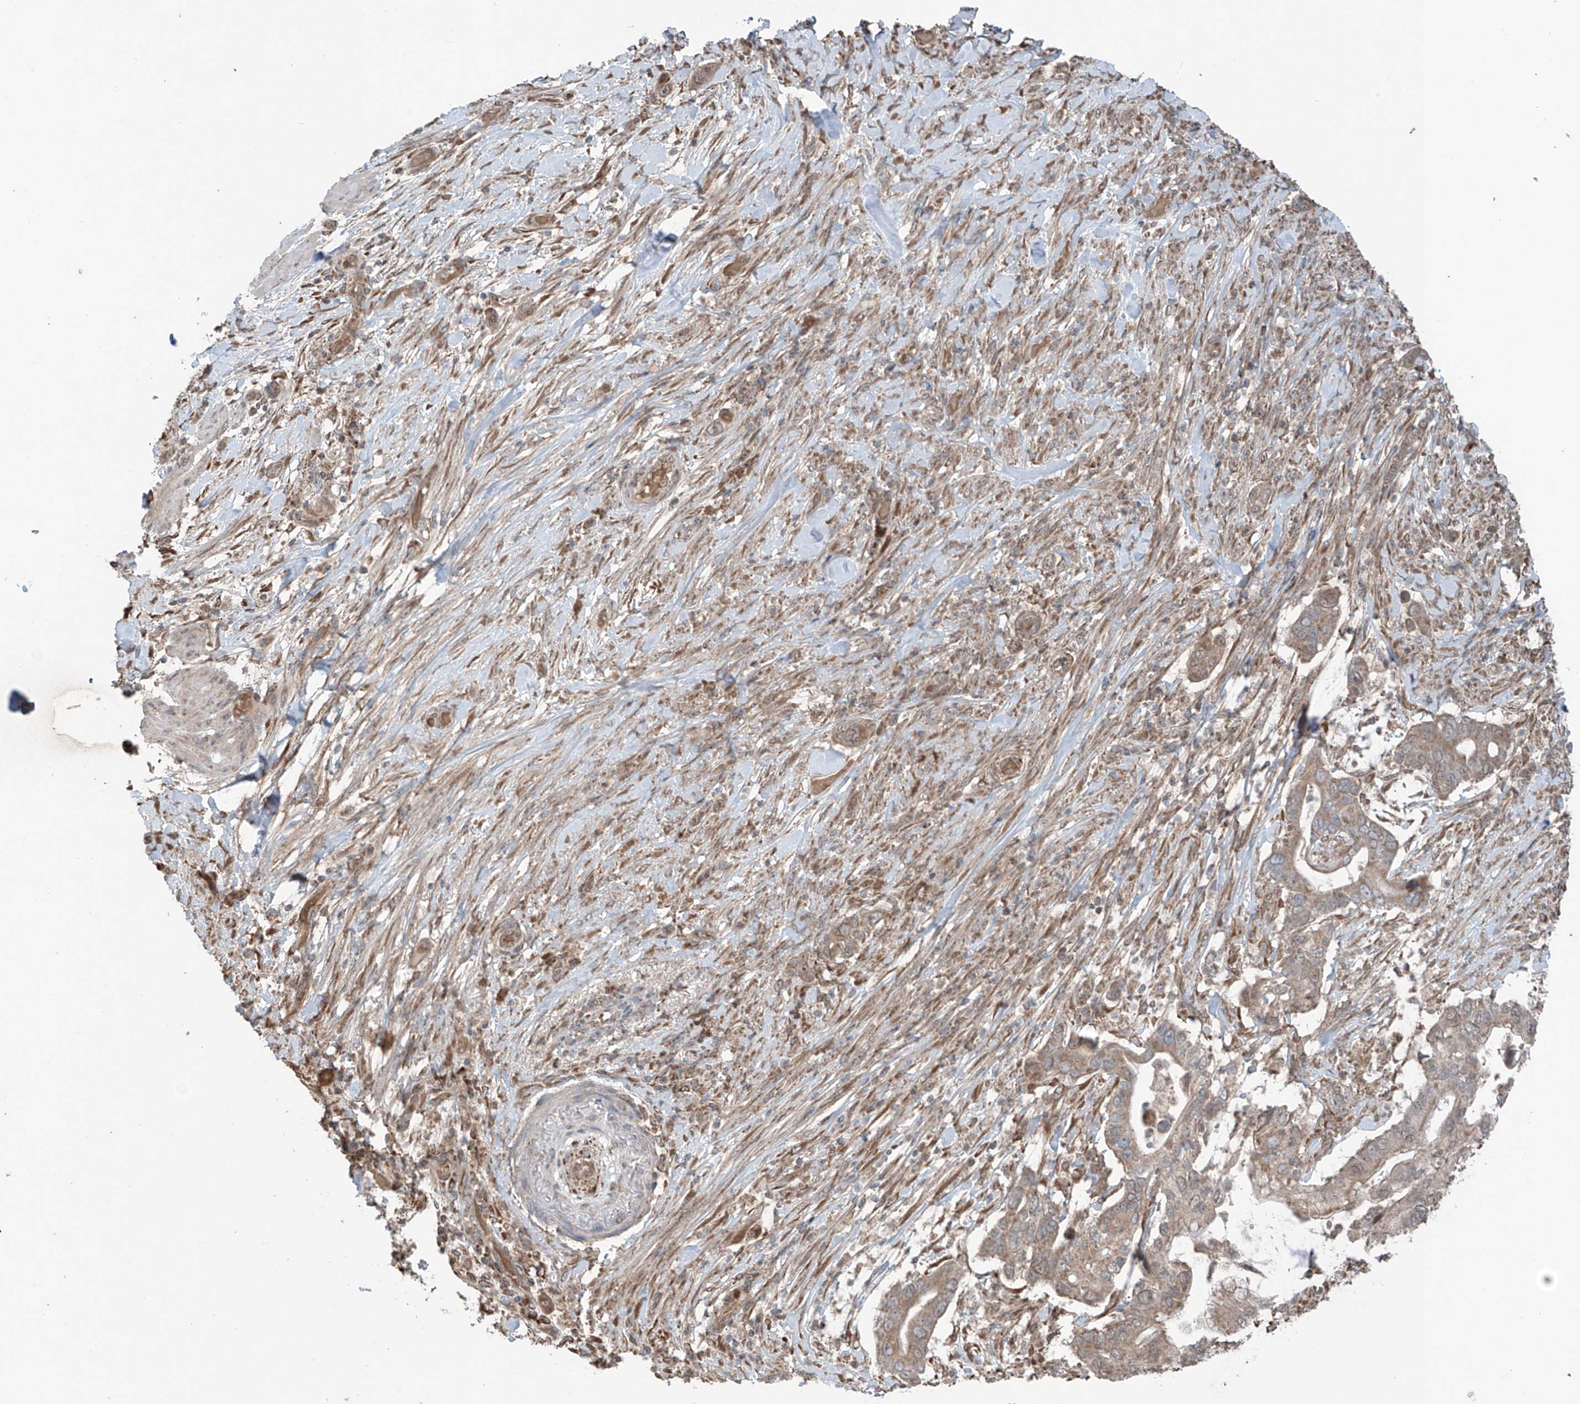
{"staining": {"intensity": "weak", "quantity": "<25%", "location": "cytoplasmic/membranous"}, "tissue": "pancreatic cancer", "cell_type": "Tumor cells", "image_type": "cancer", "snomed": [{"axis": "morphology", "description": "Adenocarcinoma, NOS"}, {"axis": "topography", "description": "Pancreas"}], "caption": "The immunohistochemistry (IHC) photomicrograph has no significant expression in tumor cells of pancreatic cancer (adenocarcinoma) tissue. (Brightfield microscopy of DAB (3,3'-diaminobenzidine) IHC at high magnification).", "gene": "SAMD3", "patient": {"sex": "male", "age": 68}}